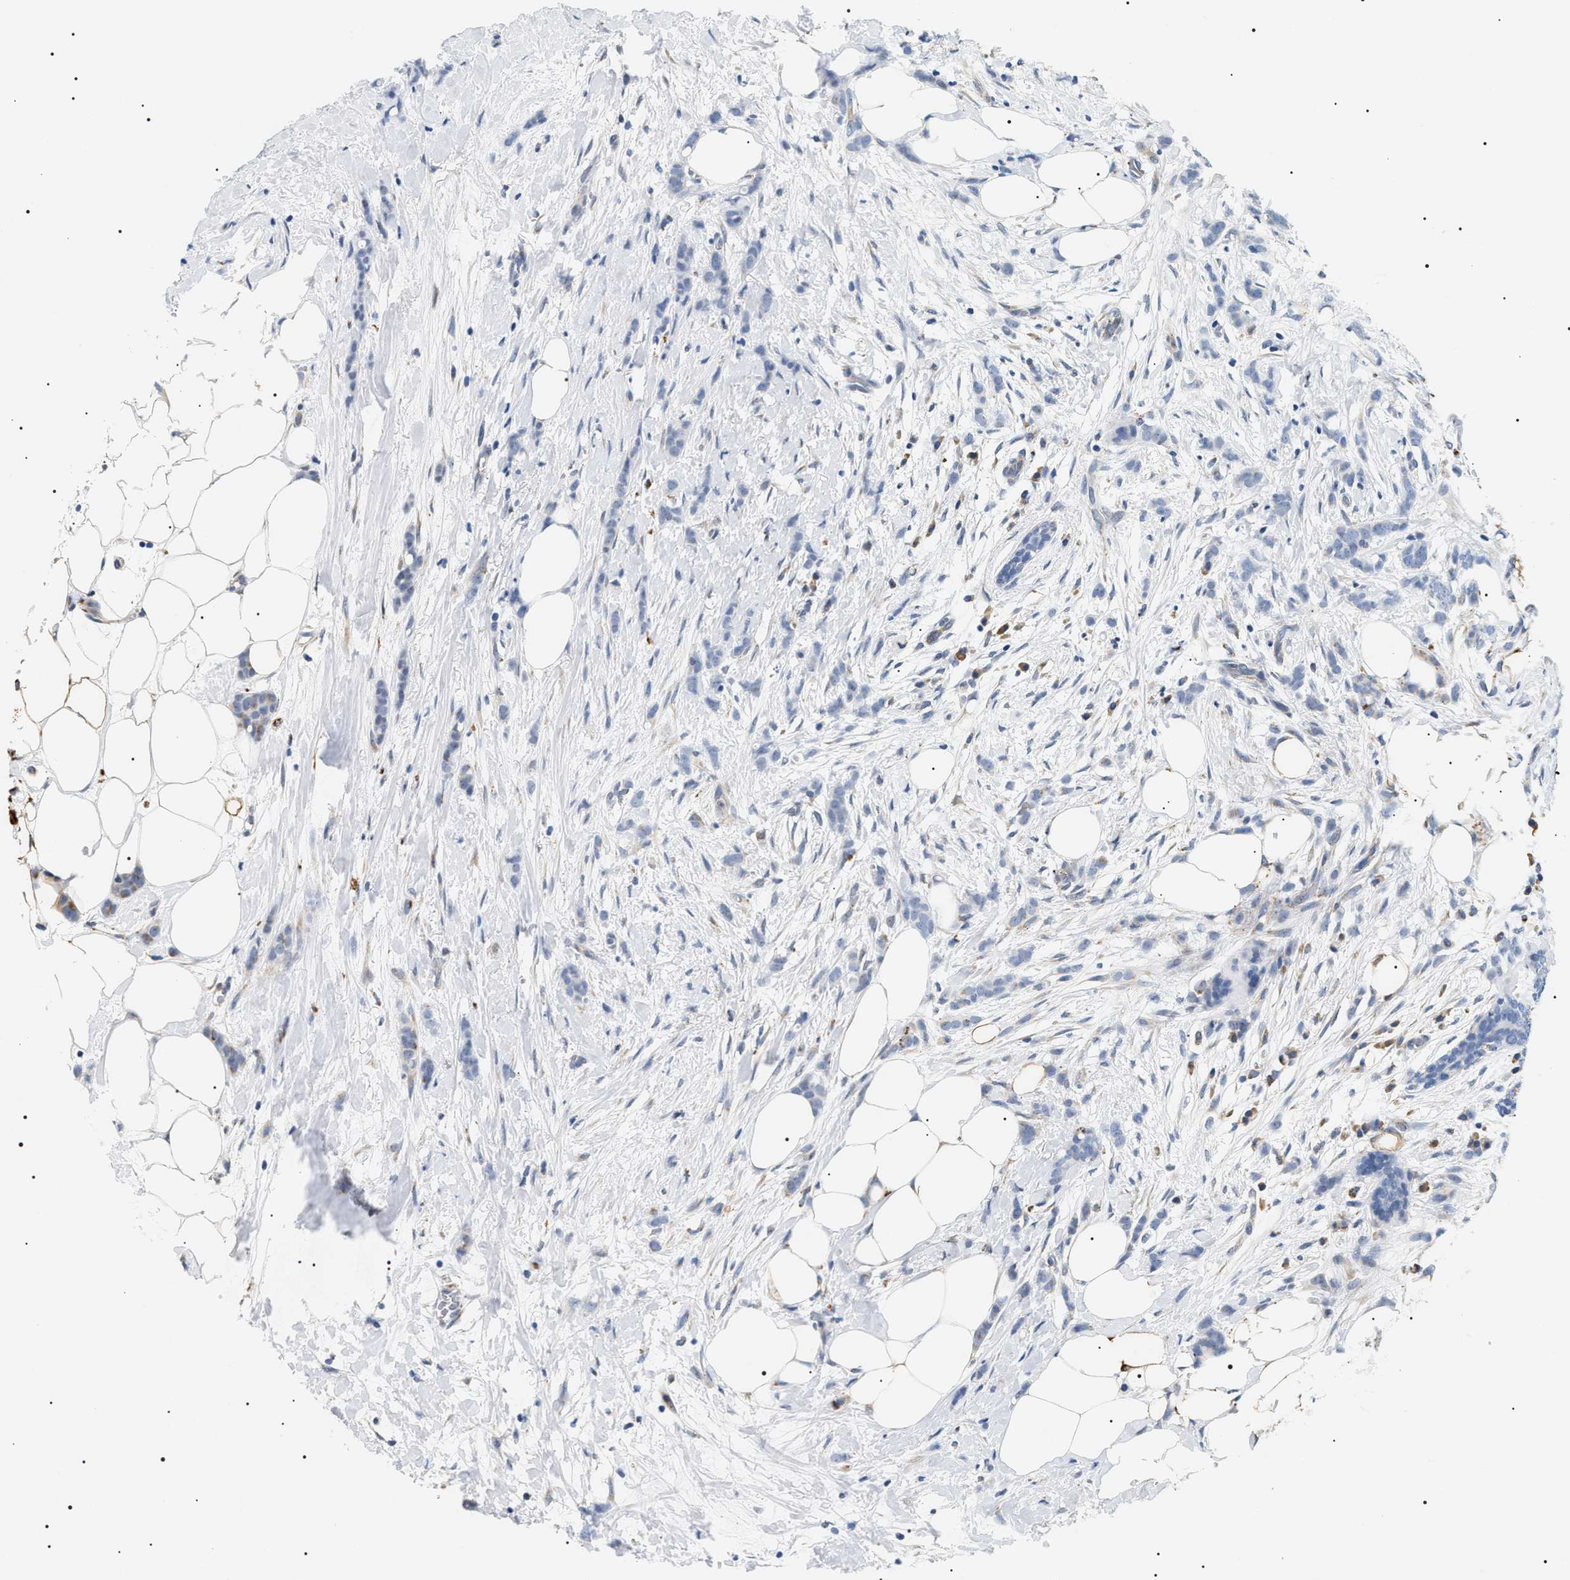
{"staining": {"intensity": "negative", "quantity": "none", "location": "none"}, "tissue": "breast cancer", "cell_type": "Tumor cells", "image_type": "cancer", "snomed": [{"axis": "morphology", "description": "Lobular carcinoma, in situ"}, {"axis": "morphology", "description": "Lobular carcinoma"}, {"axis": "topography", "description": "Breast"}], "caption": "Image shows no protein staining in tumor cells of breast cancer (lobular carcinoma in situ) tissue.", "gene": "HSD17B11", "patient": {"sex": "female", "age": 41}}